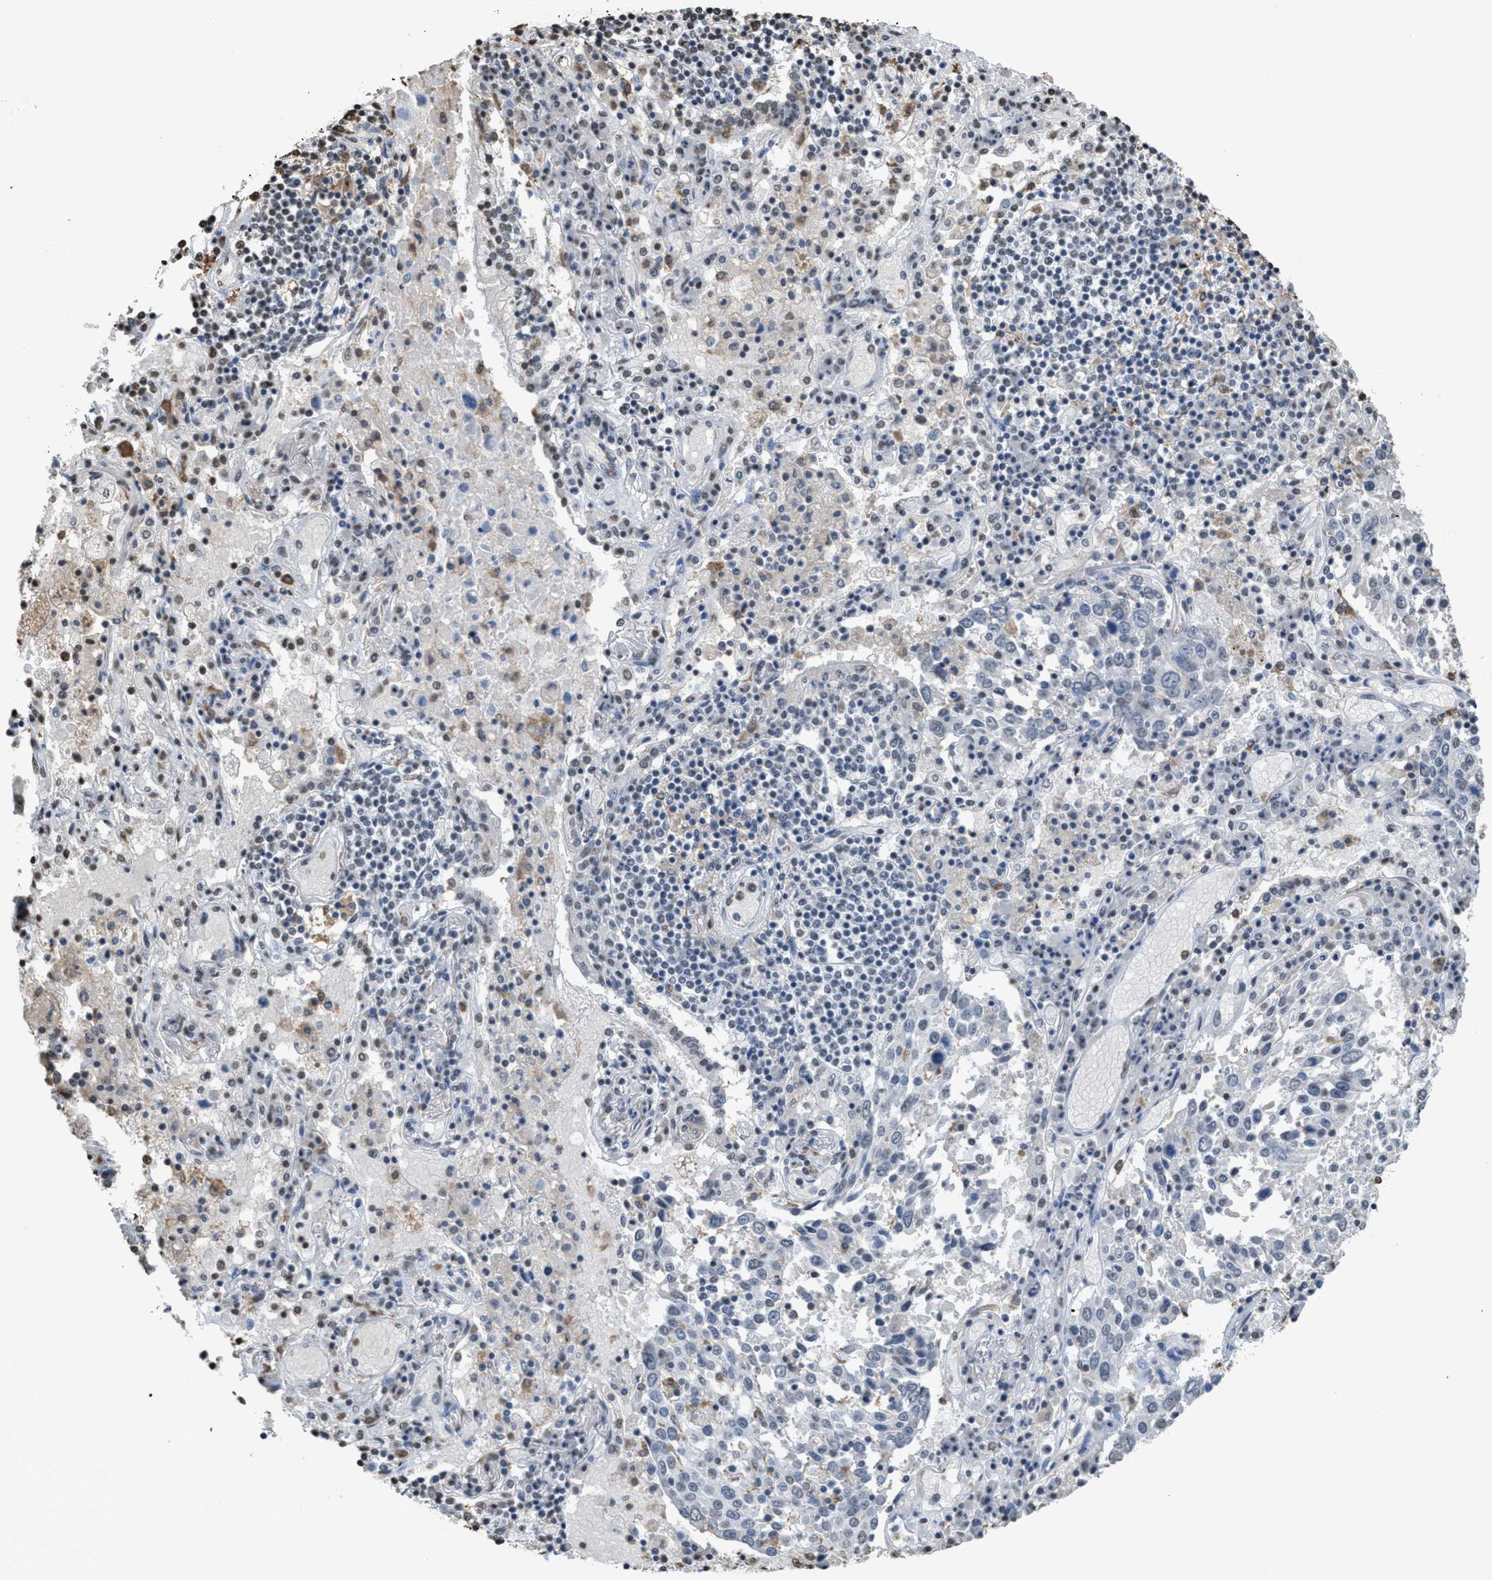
{"staining": {"intensity": "weak", "quantity": "<25%", "location": "nuclear"}, "tissue": "lung cancer", "cell_type": "Tumor cells", "image_type": "cancer", "snomed": [{"axis": "morphology", "description": "Squamous cell carcinoma, NOS"}, {"axis": "topography", "description": "Lung"}], "caption": "Lung cancer (squamous cell carcinoma) was stained to show a protein in brown. There is no significant expression in tumor cells.", "gene": "NUP88", "patient": {"sex": "male", "age": 65}}